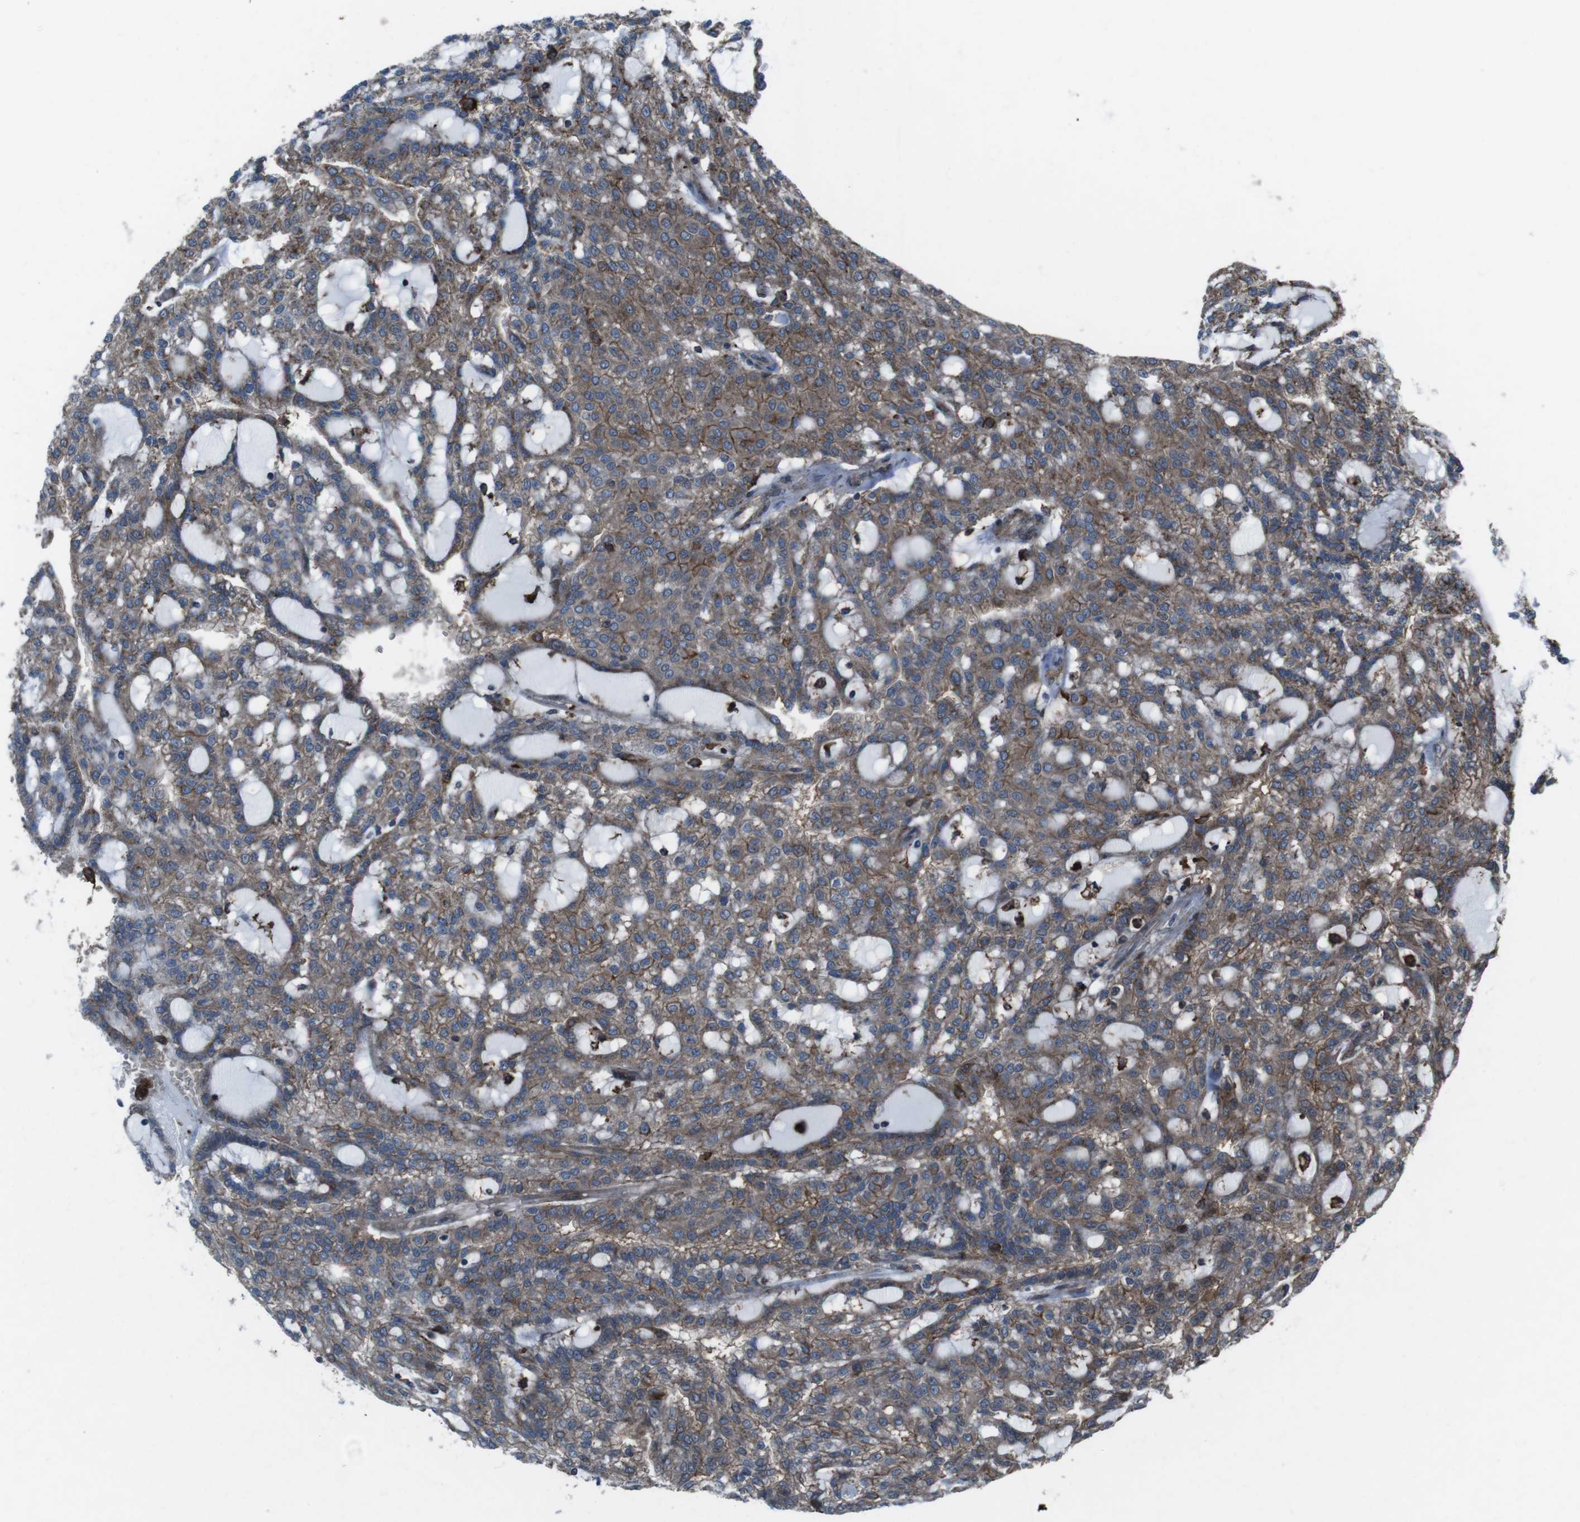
{"staining": {"intensity": "moderate", "quantity": ">75%", "location": "cytoplasmic/membranous"}, "tissue": "renal cancer", "cell_type": "Tumor cells", "image_type": "cancer", "snomed": [{"axis": "morphology", "description": "Adenocarcinoma, NOS"}, {"axis": "topography", "description": "Kidney"}], "caption": "IHC of renal cancer (adenocarcinoma) demonstrates medium levels of moderate cytoplasmic/membranous positivity in about >75% of tumor cells. The staining is performed using DAB brown chromogen to label protein expression. The nuclei are counter-stained blue using hematoxylin.", "gene": "GDF10", "patient": {"sex": "male", "age": 63}}